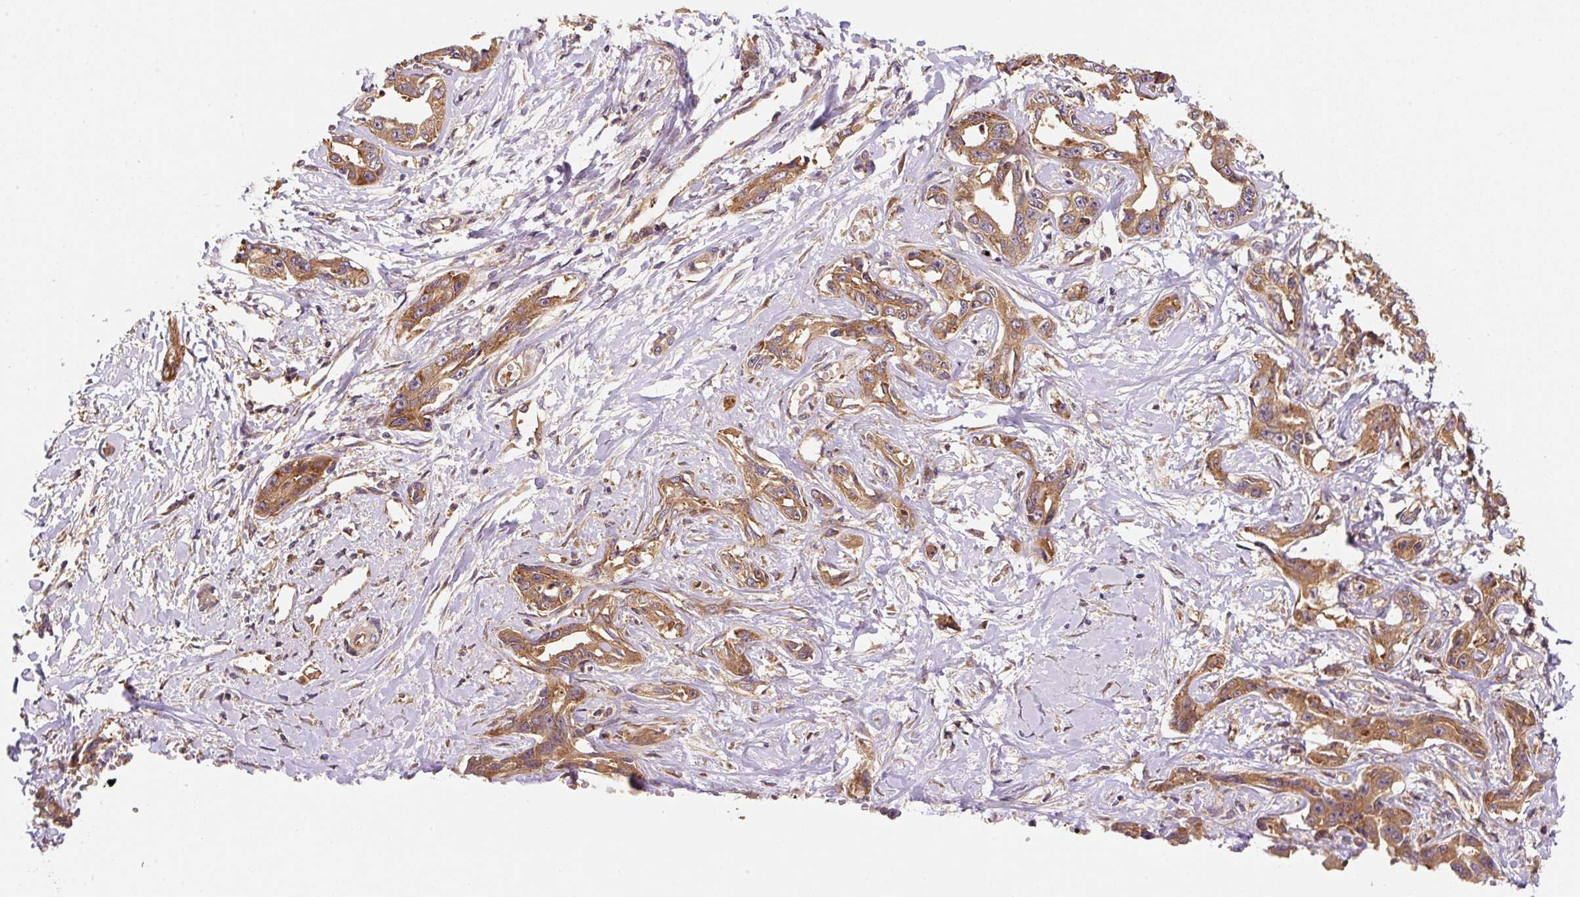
{"staining": {"intensity": "moderate", "quantity": ">75%", "location": "cytoplasmic/membranous"}, "tissue": "liver cancer", "cell_type": "Tumor cells", "image_type": "cancer", "snomed": [{"axis": "morphology", "description": "Cholangiocarcinoma"}, {"axis": "topography", "description": "Liver"}], "caption": "A high-resolution photomicrograph shows immunohistochemistry (IHC) staining of liver cancer, which demonstrates moderate cytoplasmic/membranous positivity in approximately >75% of tumor cells.", "gene": "EIF2S2", "patient": {"sex": "male", "age": 59}}